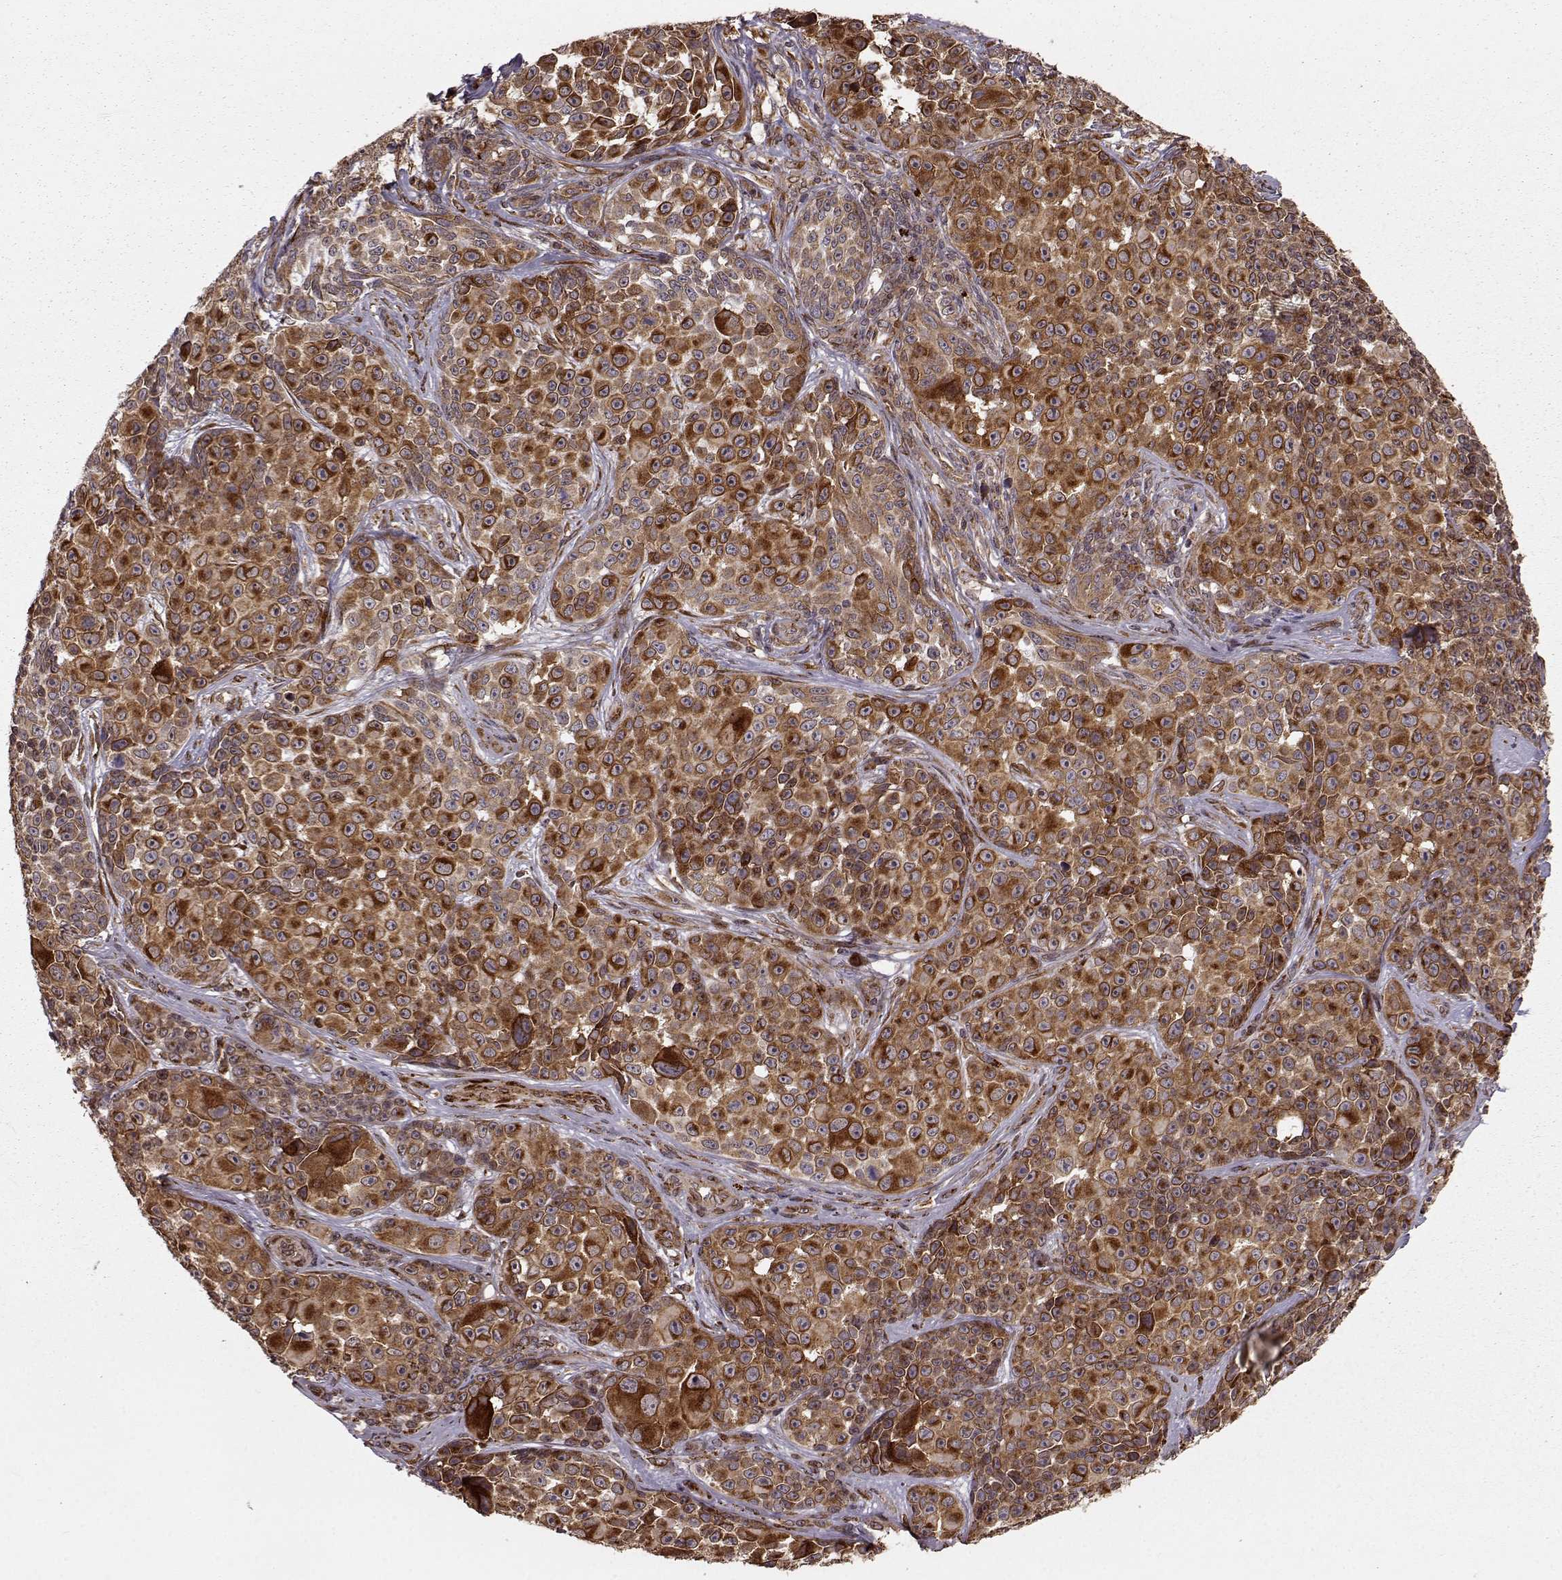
{"staining": {"intensity": "moderate", "quantity": ">75%", "location": "cytoplasmic/membranous"}, "tissue": "melanoma", "cell_type": "Tumor cells", "image_type": "cancer", "snomed": [{"axis": "morphology", "description": "Malignant melanoma, NOS"}, {"axis": "topography", "description": "Skin"}], "caption": "Immunohistochemistry staining of melanoma, which displays medium levels of moderate cytoplasmic/membranous positivity in approximately >75% of tumor cells indicating moderate cytoplasmic/membranous protein positivity. The staining was performed using DAB (brown) for protein detection and nuclei were counterstained in hematoxylin (blue).", "gene": "YIPF5", "patient": {"sex": "female", "age": 88}}